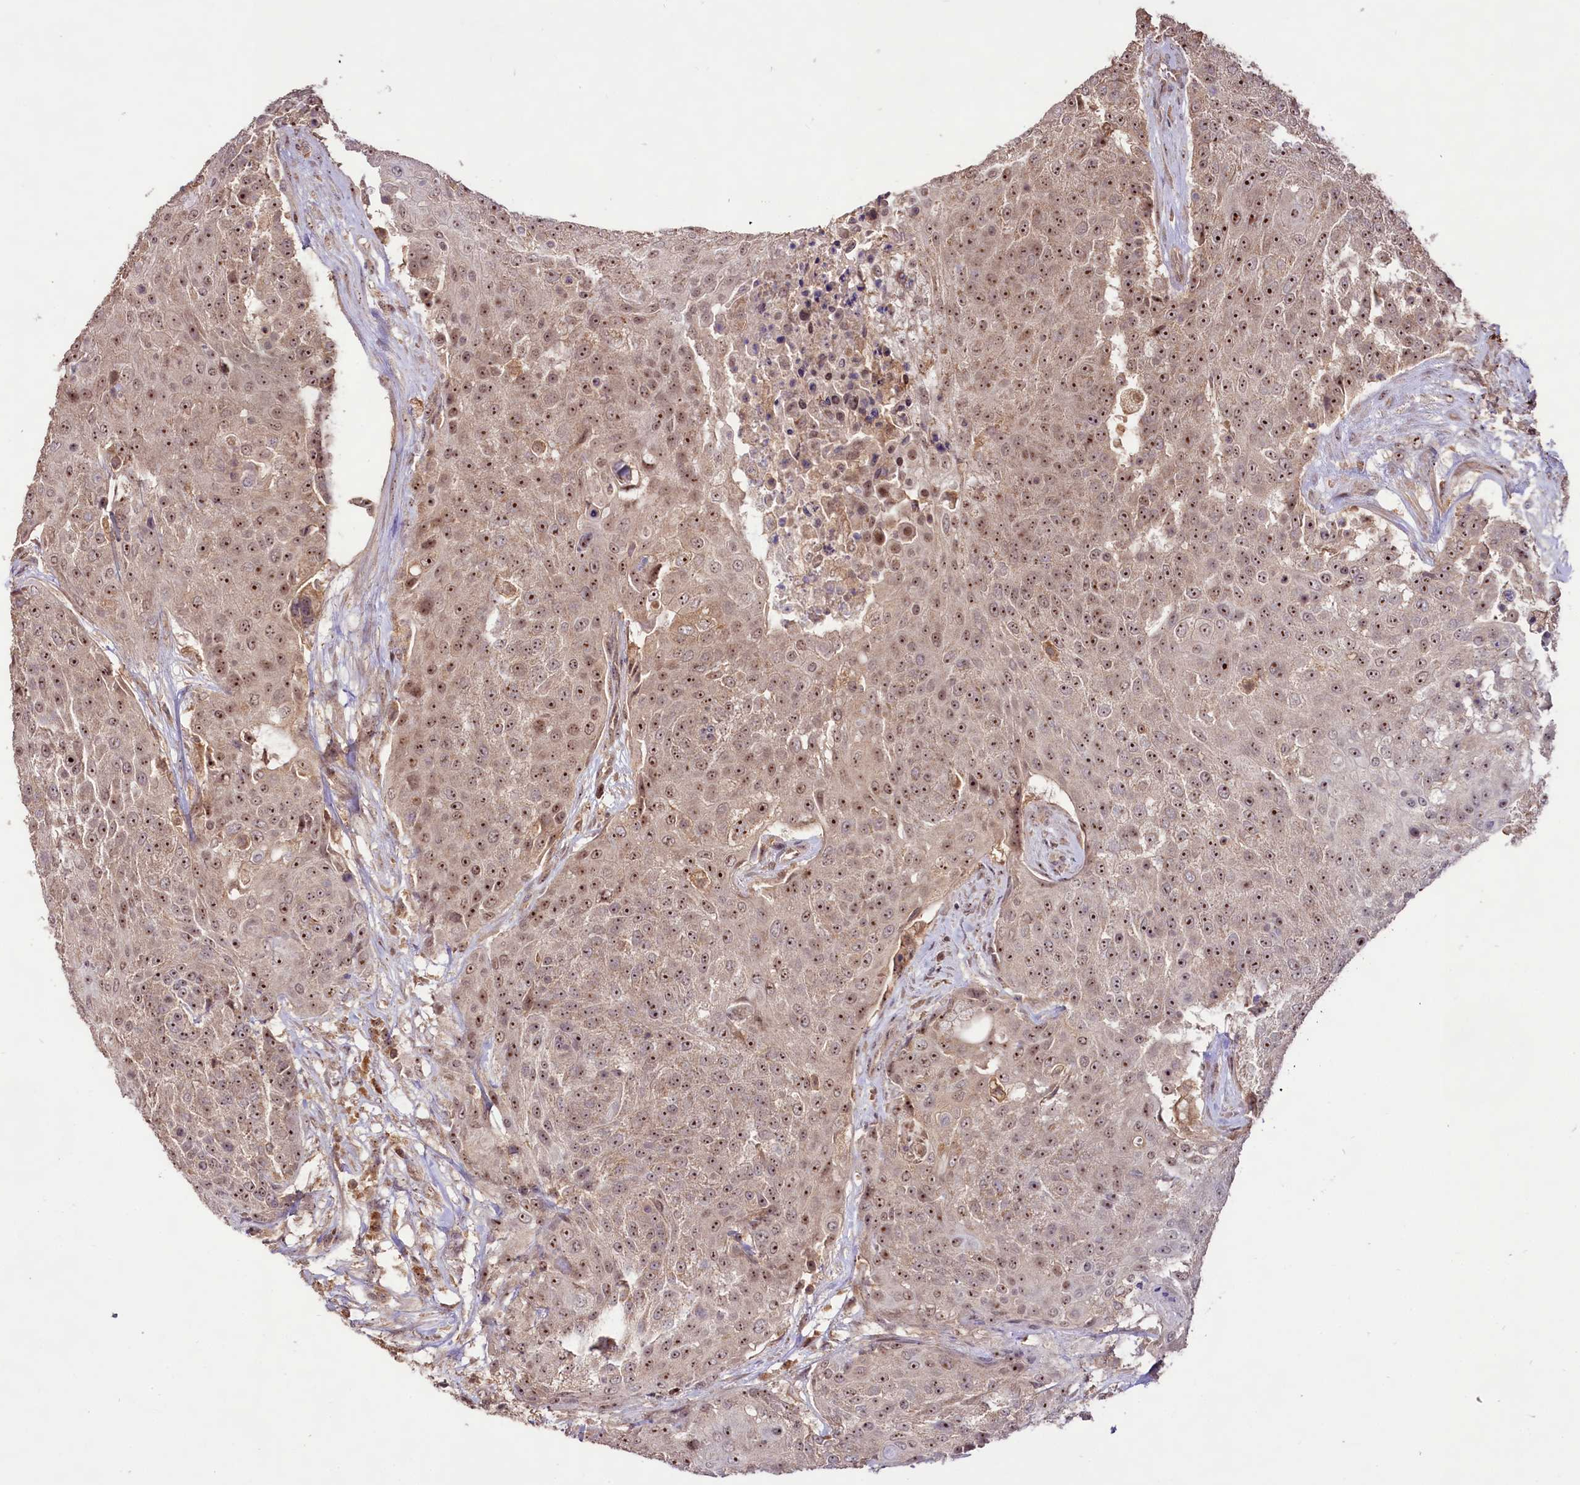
{"staining": {"intensity": "moderate", "quantity": ">75%", "location": "nuclear"}, "tissue": "urothelial cancer", "cell_type": "Tumor cells", "image_type": "cancer", "snomed": [{"axis": "morphology", "description": "Urothelial carcinoma, High grade"}, {"axis": "topography", "description": "Urinary bladder"}], "caption": "Tumor cells reveal medium levels of moderate nuclear expression in approximately >75% of cells in human urothelial carcinoma (high-grade).", "gene": "RRP8", "patient": {"sex": "female", "age": 63}}